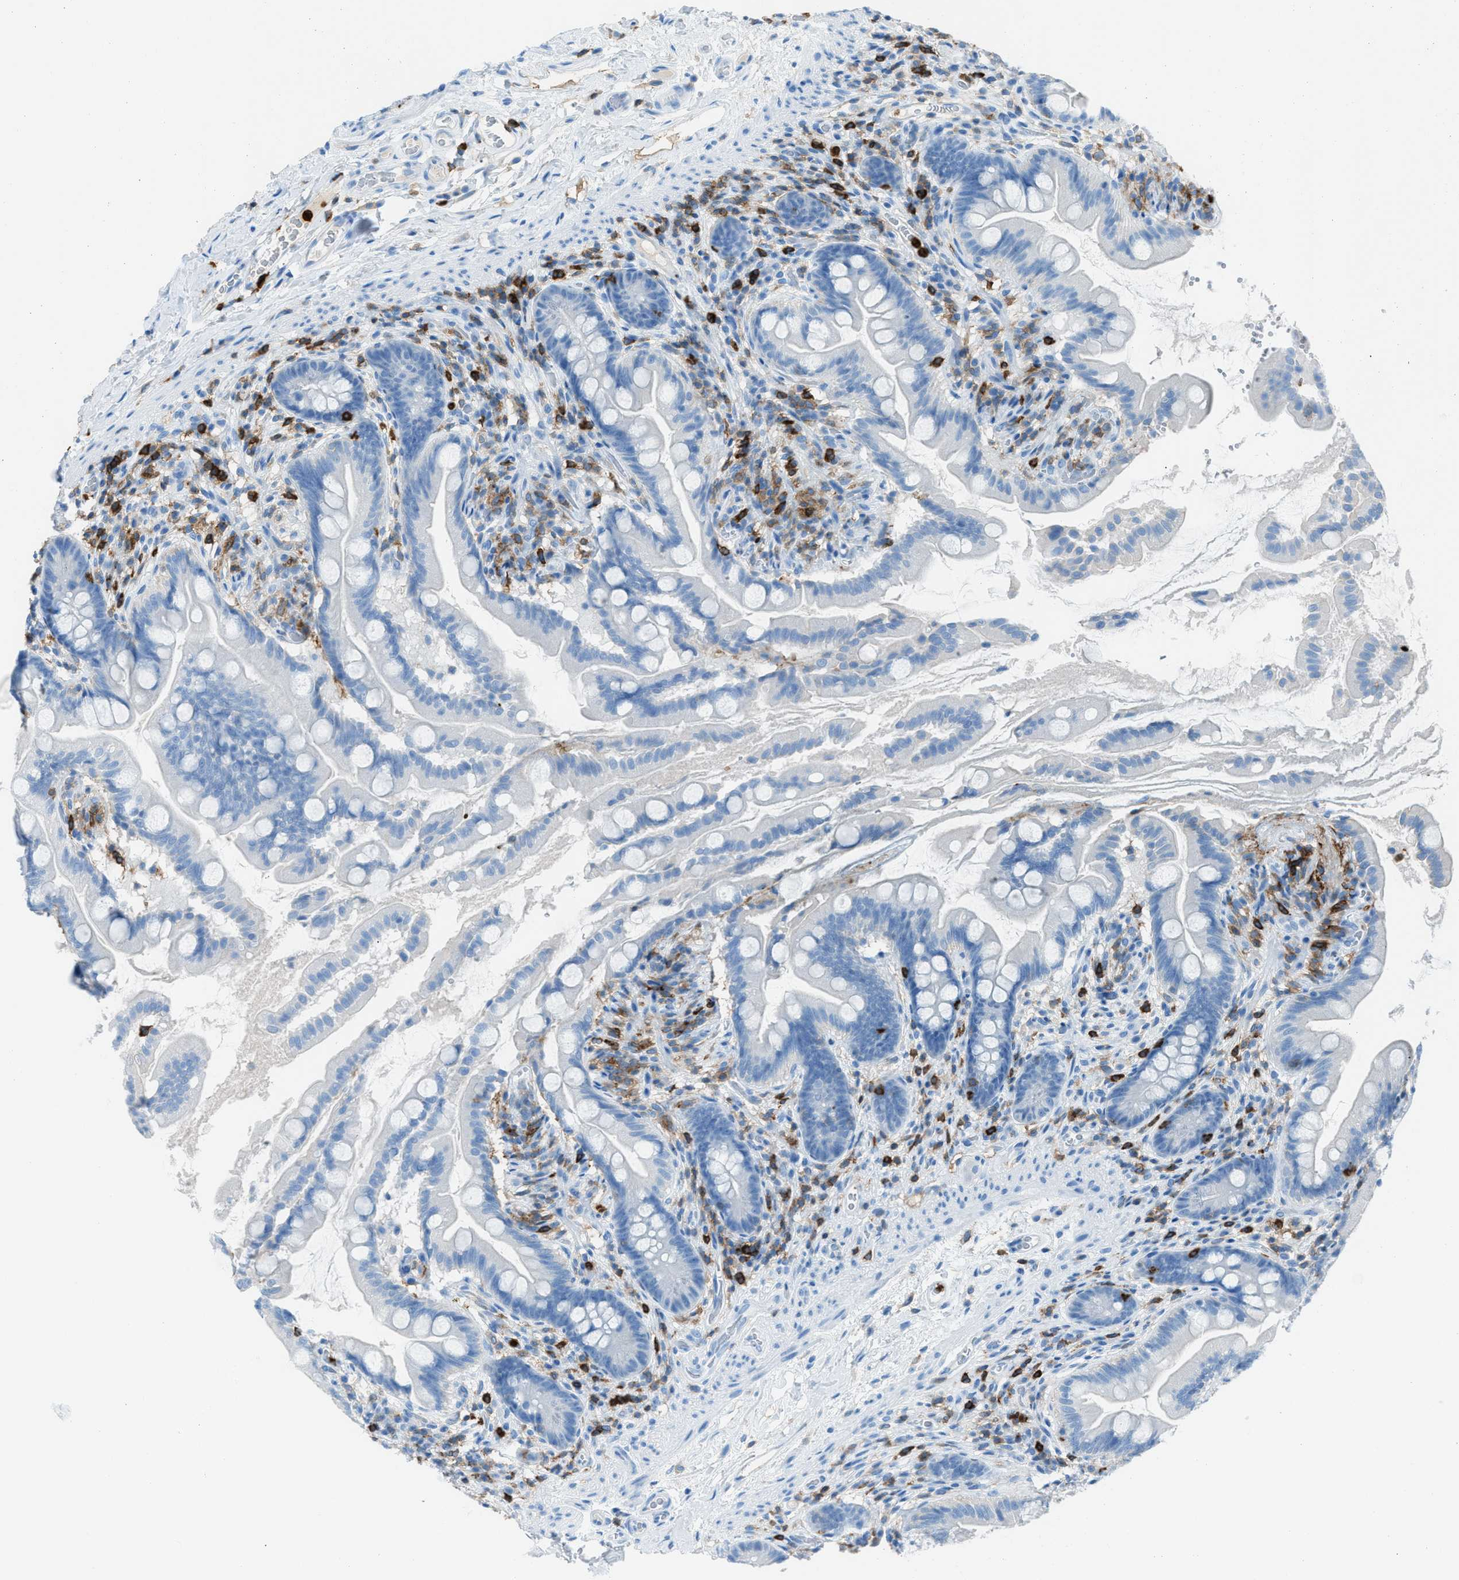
{"staining": {"intensity": "negative", "quantity": "none", "location": "none"}, "tissue": "small intestine", "cell_type": "Glandular cells", "image_type": "normal", "snomed": [{"axis": "morphology", "description": "Normal tissue, NOS"}, {"axis": "topography", "description": "Small intestine"}], "caption": "Immunohistochemistry photomicrograph of benign small intestine: human small intestine stained with DAB shows no significant protein staining in glandular cells. (DAB immunohistochemistry visualized using brightfield microscopy, high magnification).", "gene": "ITGB2", "patient": {"sex": "female", "age": 56}}